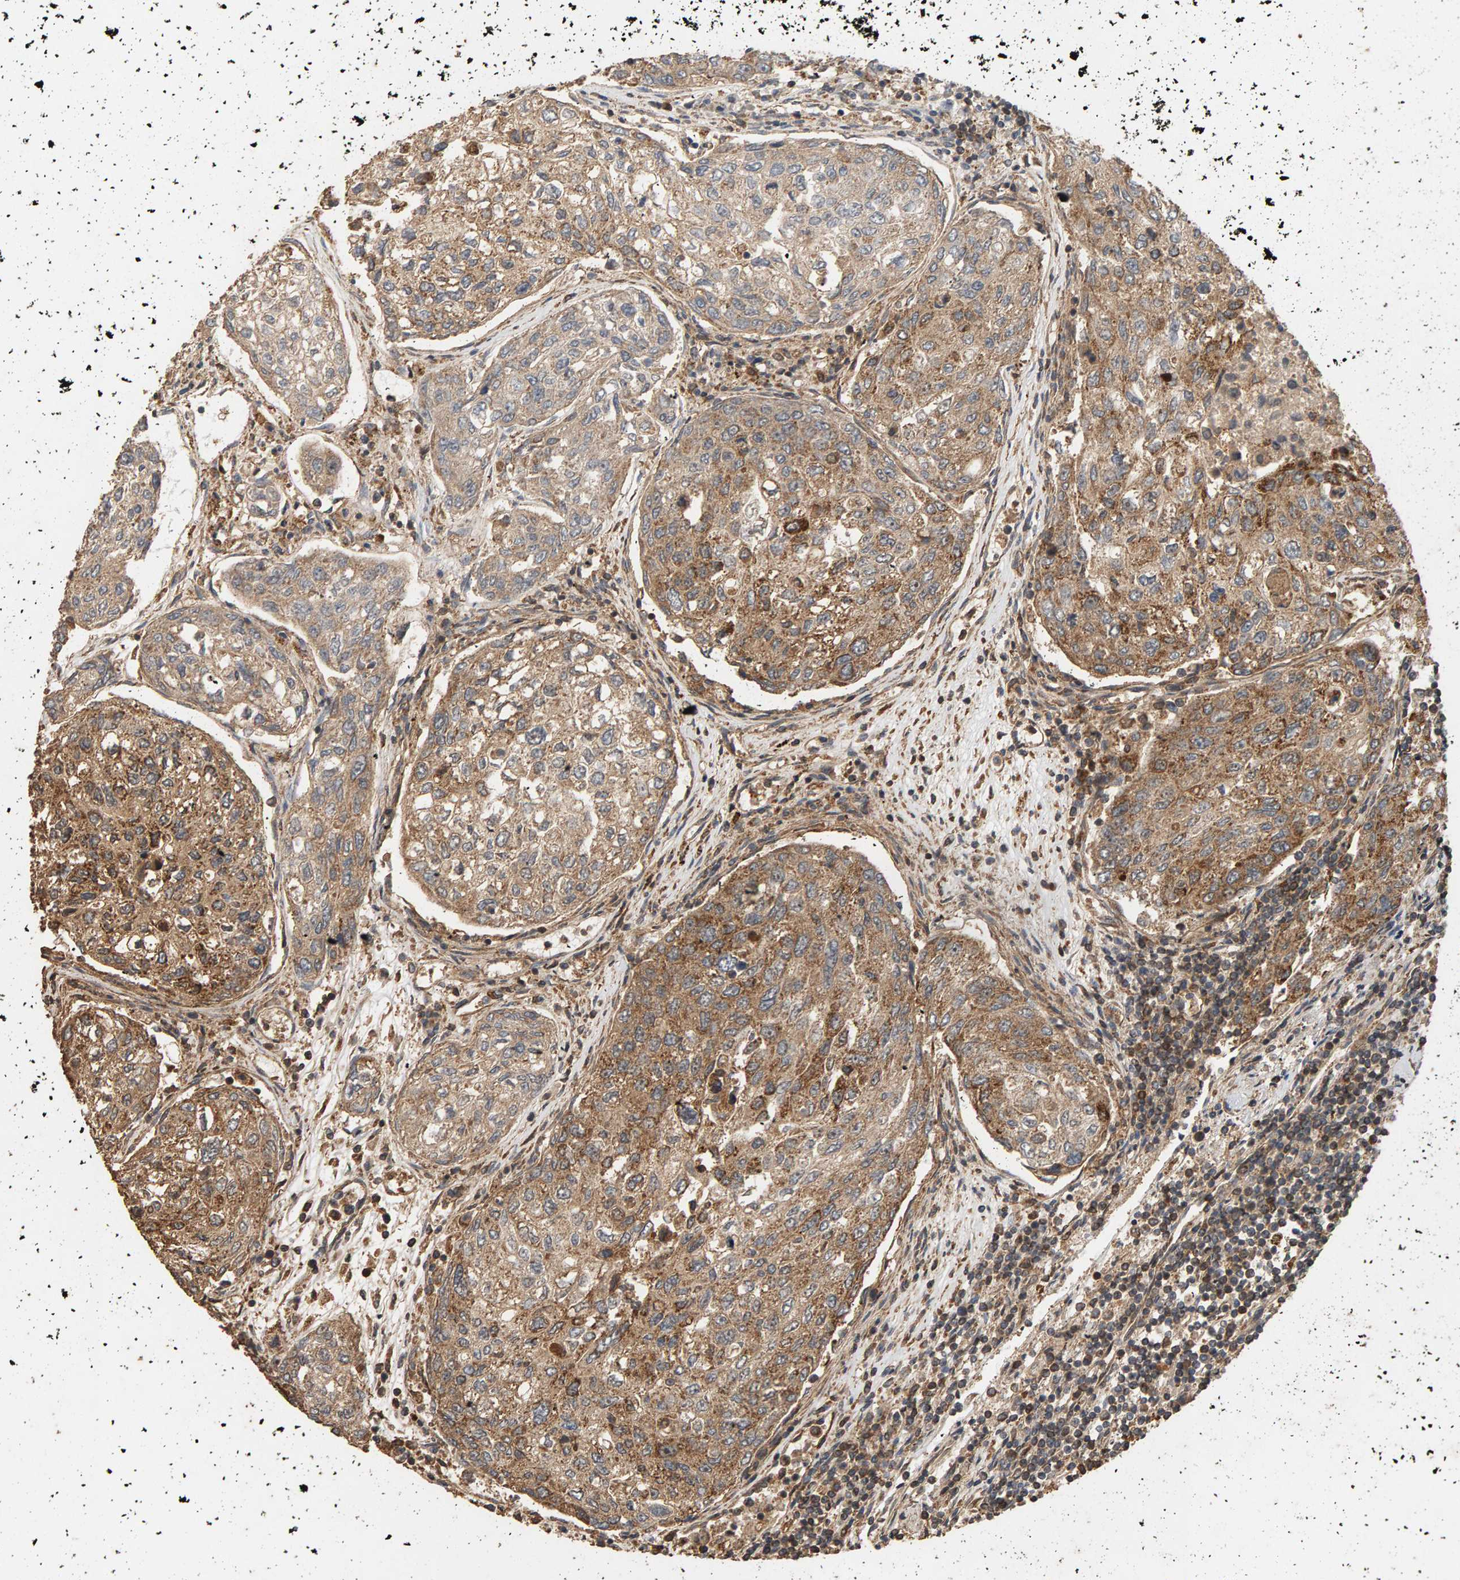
{"staining": {"intensity": "moderate", "quantity": ">75%", "location": "cytoplasmic/membranous"}, "tissue": "urothelial cancer", "cell_type": "Tumor cells", "image_type": "cancer", "snomed": [{"axis": "morphology", "description": "Urothelial carcinoma, High grade"}, {"axis": "topography", "description": "Lymph node"}, {"axis": "topography", "description": "Urinary bladder"}], "caption": "The histopathology image reveals a brown stain indicating the presence of a protein in the cytoplasmic/membranous of tumor cells in urothelial carcinoma (high-grade).", "gene": "GSTK1", "patient": {"sex": "male", "age": 51}}